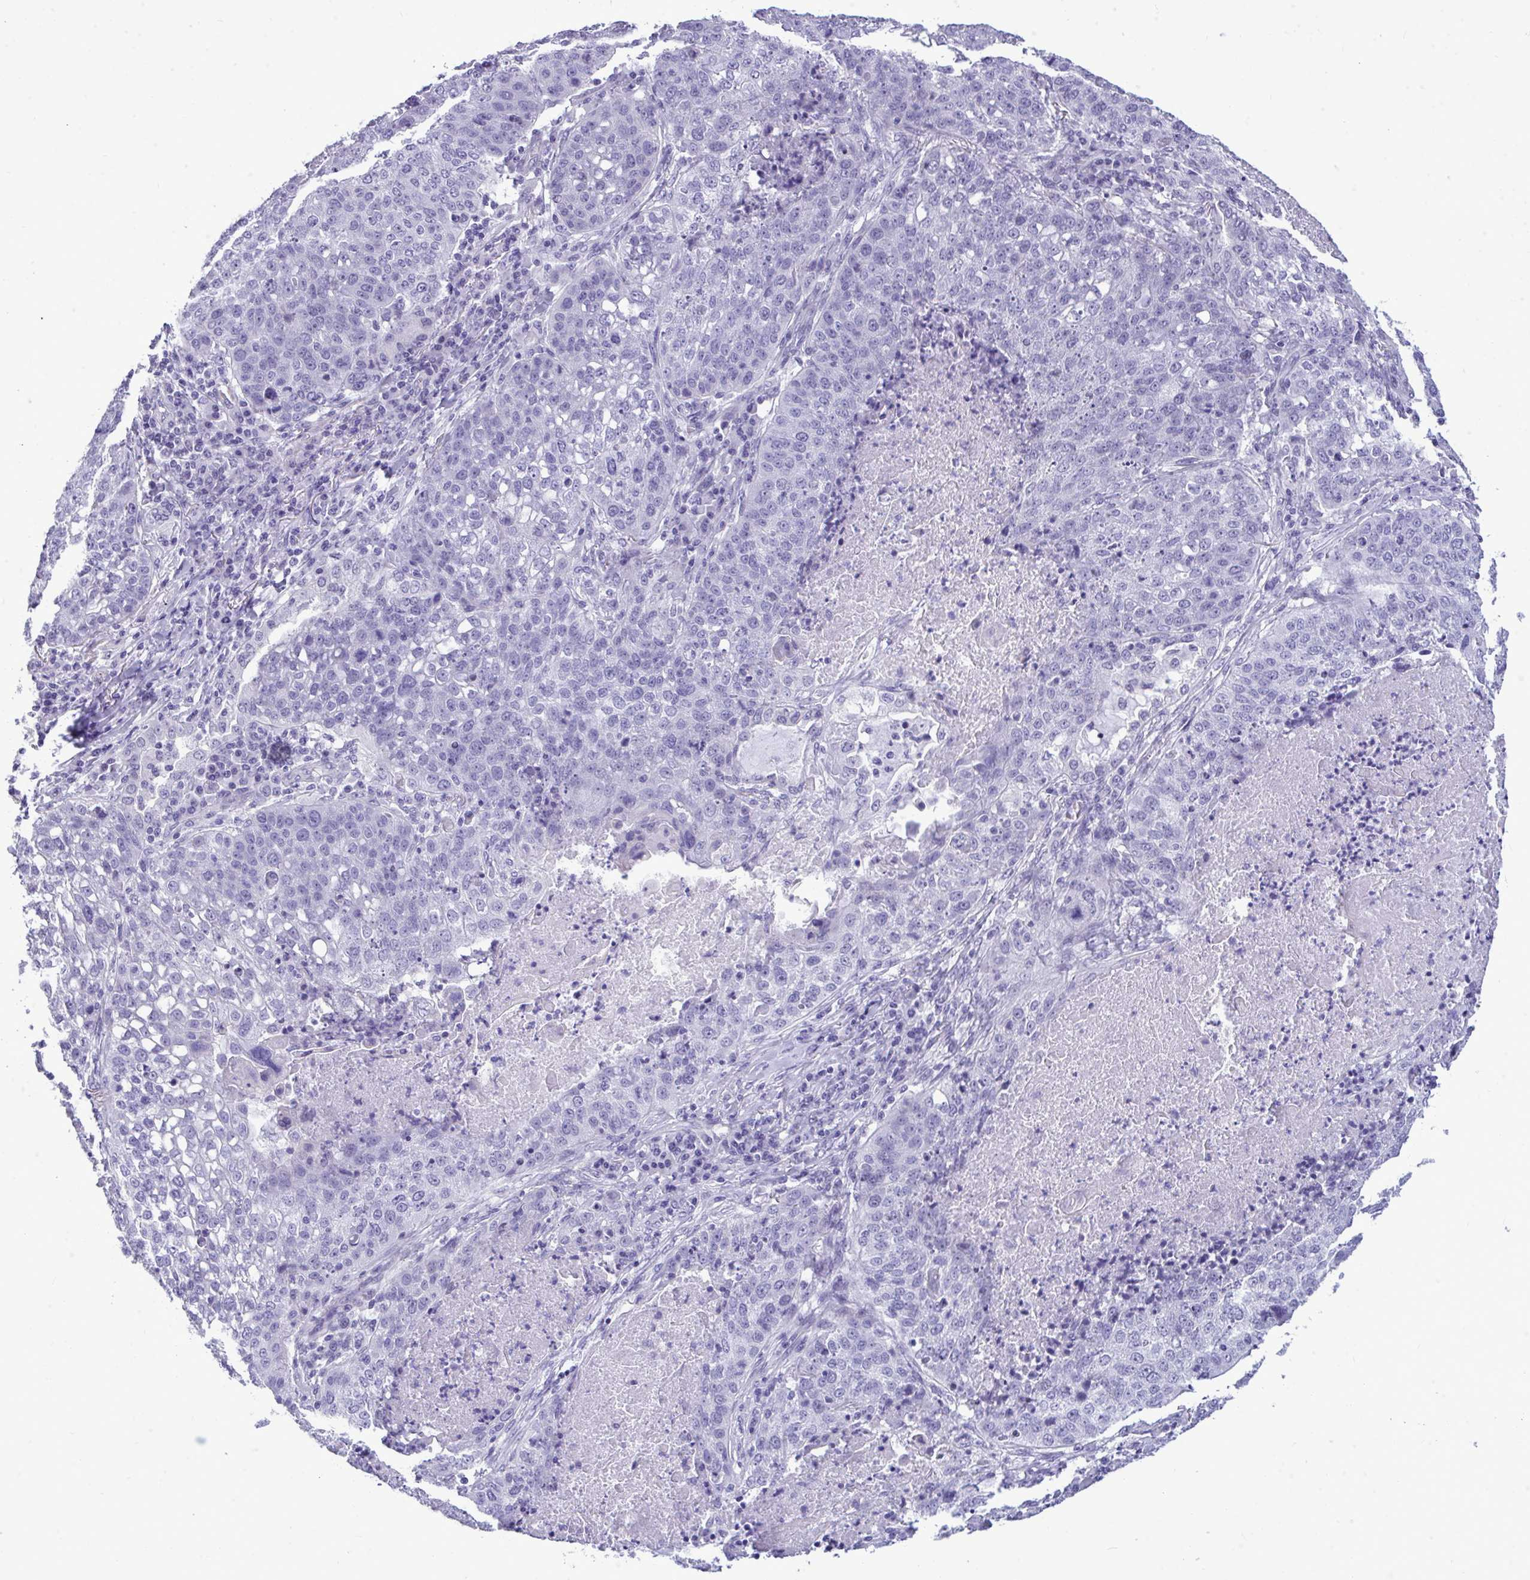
{"staining": {"intensity": "negative", "quantity": "none", "location": "none"}, "tissue": "lung cancer", "cell_type": "Tumor cells", "image_type": "cancer", "snomed": [{"axis": "morphology", "description": "Squamous cell carcinoma, NOS"}, {"axis": "topography", "description": "Lung"}], "caption": "Immunohistochemistry (IHC) micrograph of neoplastic tissue: human lung cancer stained with DAB (3,3'-diaminobenzidine) displays no significant protein expression in tumor cells.", "gene": "PRM2", "patient": {"sex": "male", "age": 63}}